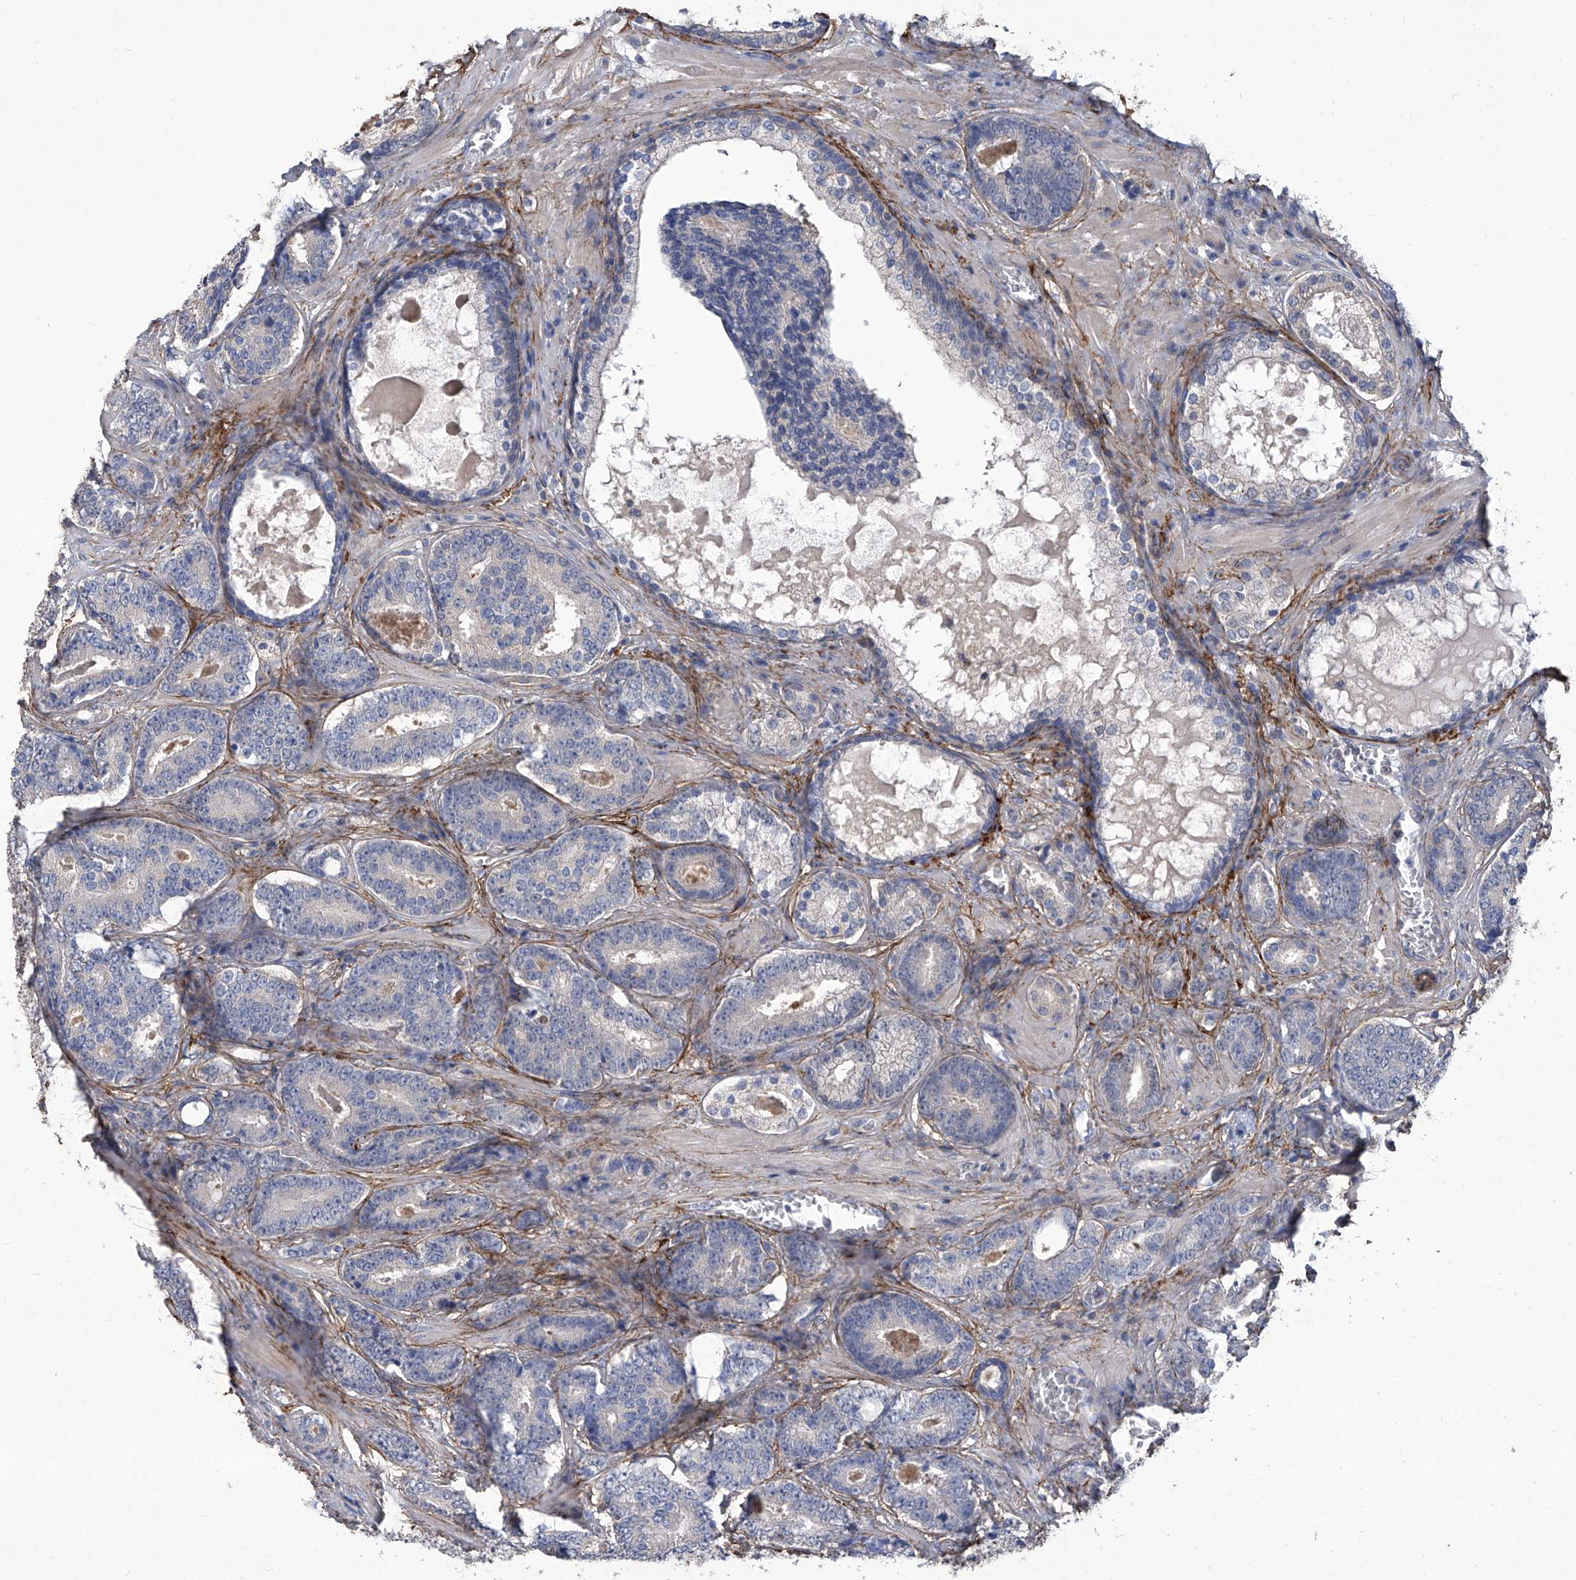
{"staining": {"intensity": "negative", "quantity": "none", "location": "none"}, "tissue": "prostate cancer", "cell_type": "Tumor cells", "image_type": "cancer", "snomed": [{"axis": "morphology", "description": "Adenocarcinoma, High grade"}, {"axis": "topography", "description": "Prostate"}], "caption": "Immunohistochemical staining of human adenocarcinoma (high-grade) (prostate) displays no significant staining in tumor cells. (Stains: DAB IHC with hematoxylin counter stain, Microscopy: brightfield microscopy at high magnification).", "gene": "TXNIP", "patient": {"sex": "male", "age": 60}}